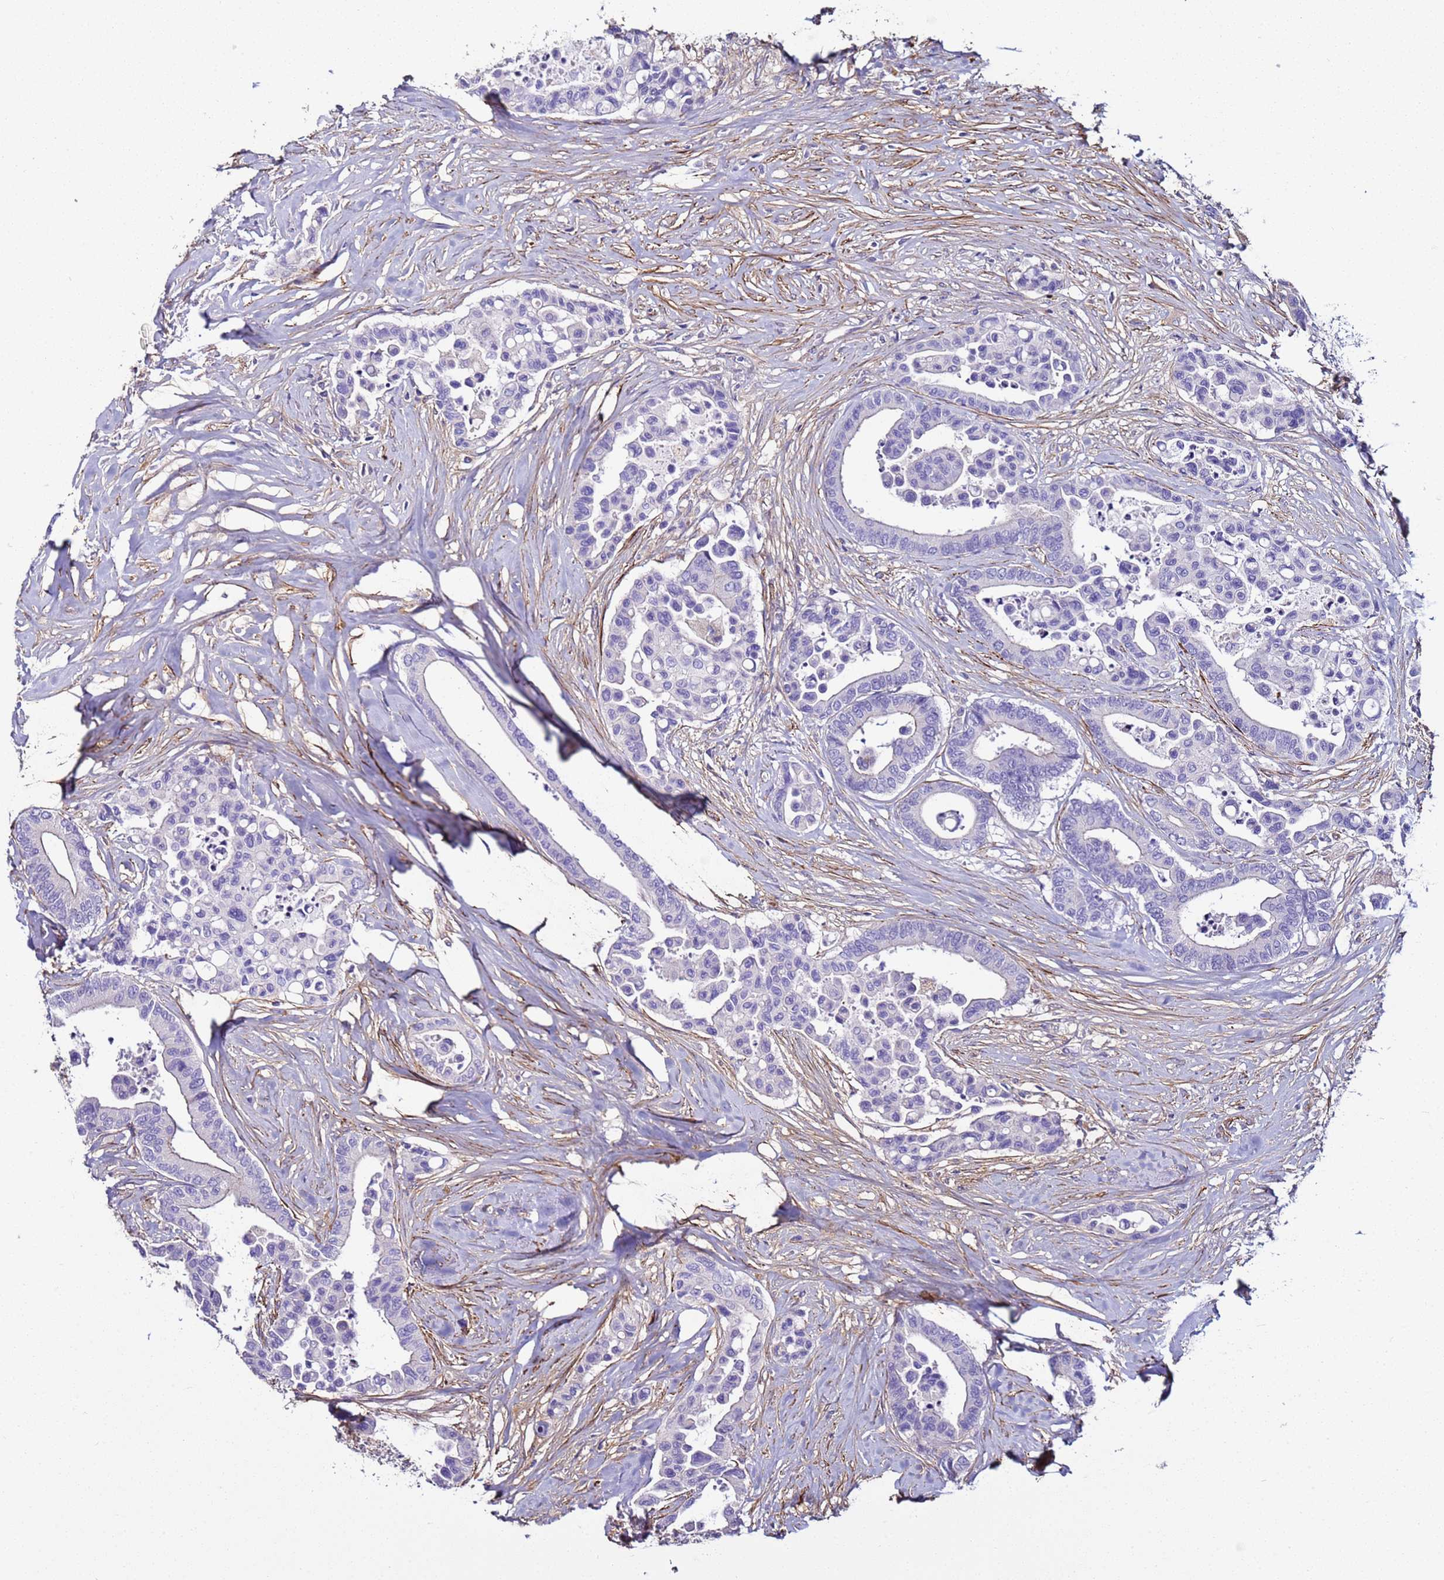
{"staining": {"intensity": "negative", "quantity": "none", "location": "none"}, "tissue": "colorectal cancer", "cell_type": "Tumor cells", "image_type": "cancer", "snomed": [{"axis": "morphology", "description": "Adenocarcinoma, NOS"}, {"axis": "topography", "description": "Colon"}], "caption": "Tumor cells are negative for protein expression in human colorectal cancer (adenocarcinoma).", "gene": "RABL2B", "patient": {"sex": "male", "age": 82}}